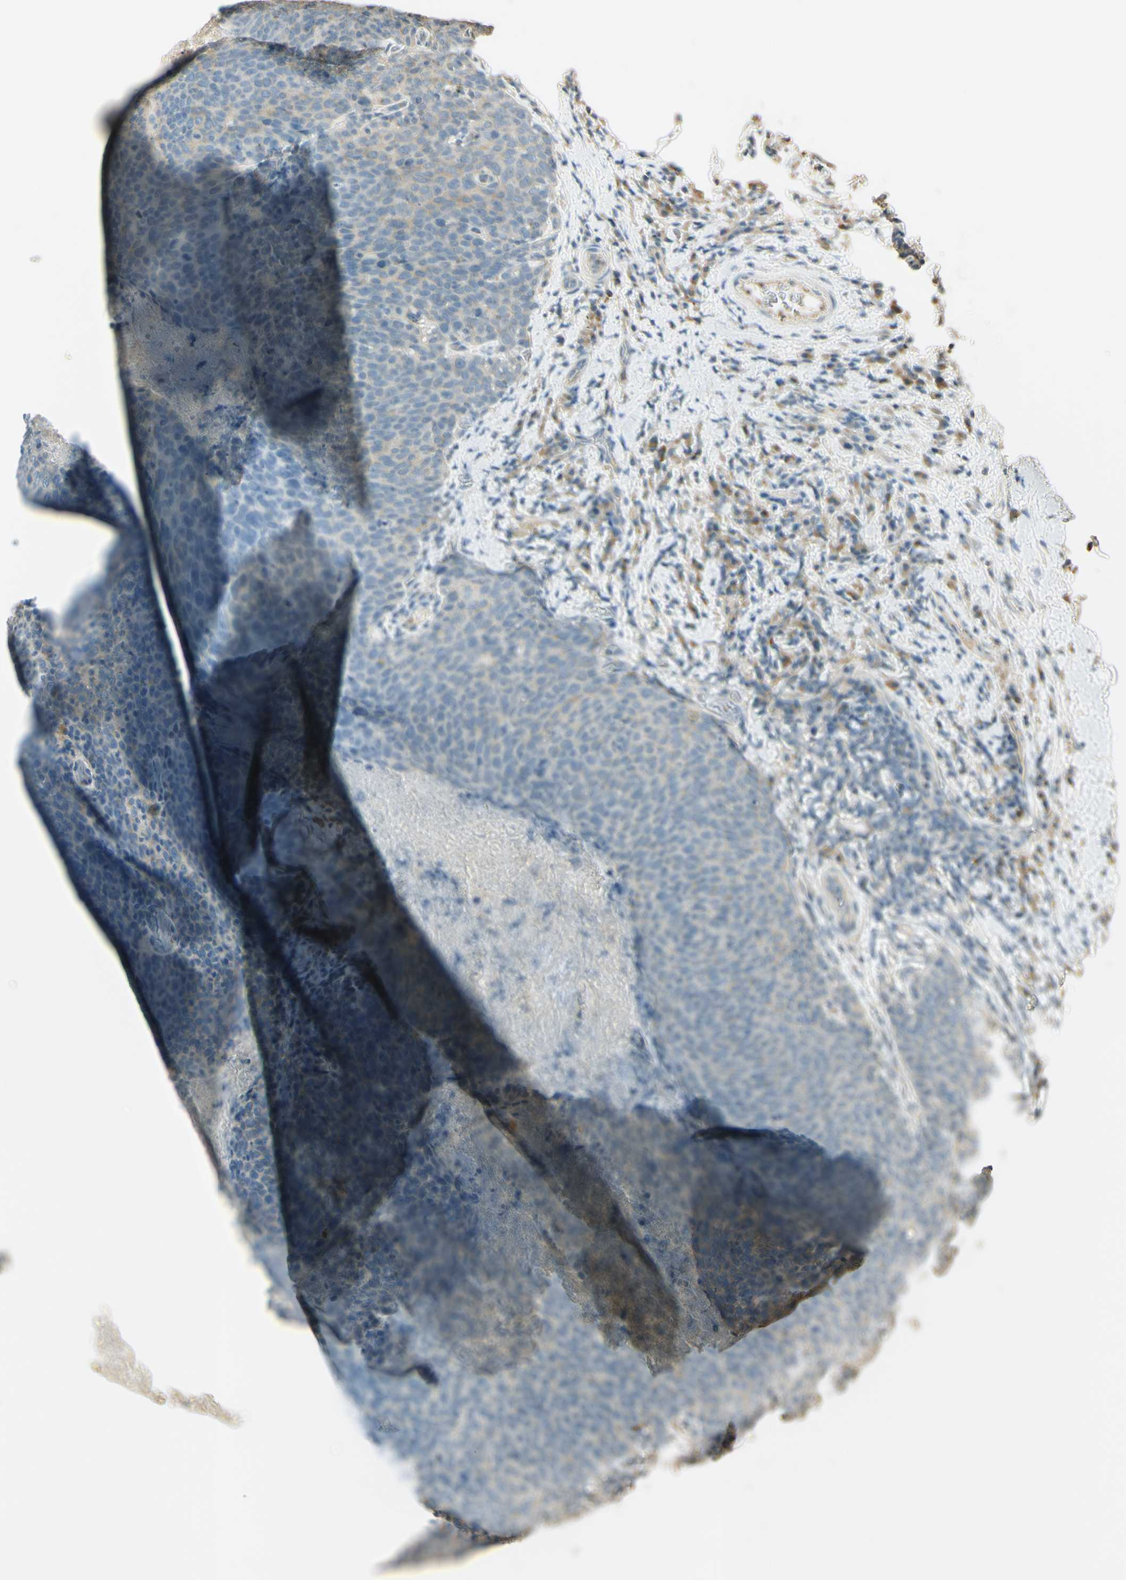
{"staining": {"intensity": "negative", "quantity": "none", "location": "none"}, "tissue": "head and neck cancer", "cell_type": "Tumor cells", "image_type": "cancer", "snomed": [{"axis": "morphology", "description": "Squamous cell carcinoma, NOS"}, {"axis": "morphology", "description": "Squamous cell carcinoma, metastatic, NOS"}, {"axis": "topography", "description": "Lymph node"}, {"axis": "topography", "description": "Head-Neck"}], "caption": "The image shows no staining of tumor cells in head and neck squamous cell carcinoma.", "gene": "UXS1", "patient": {"sex": "male", "age": 62}}